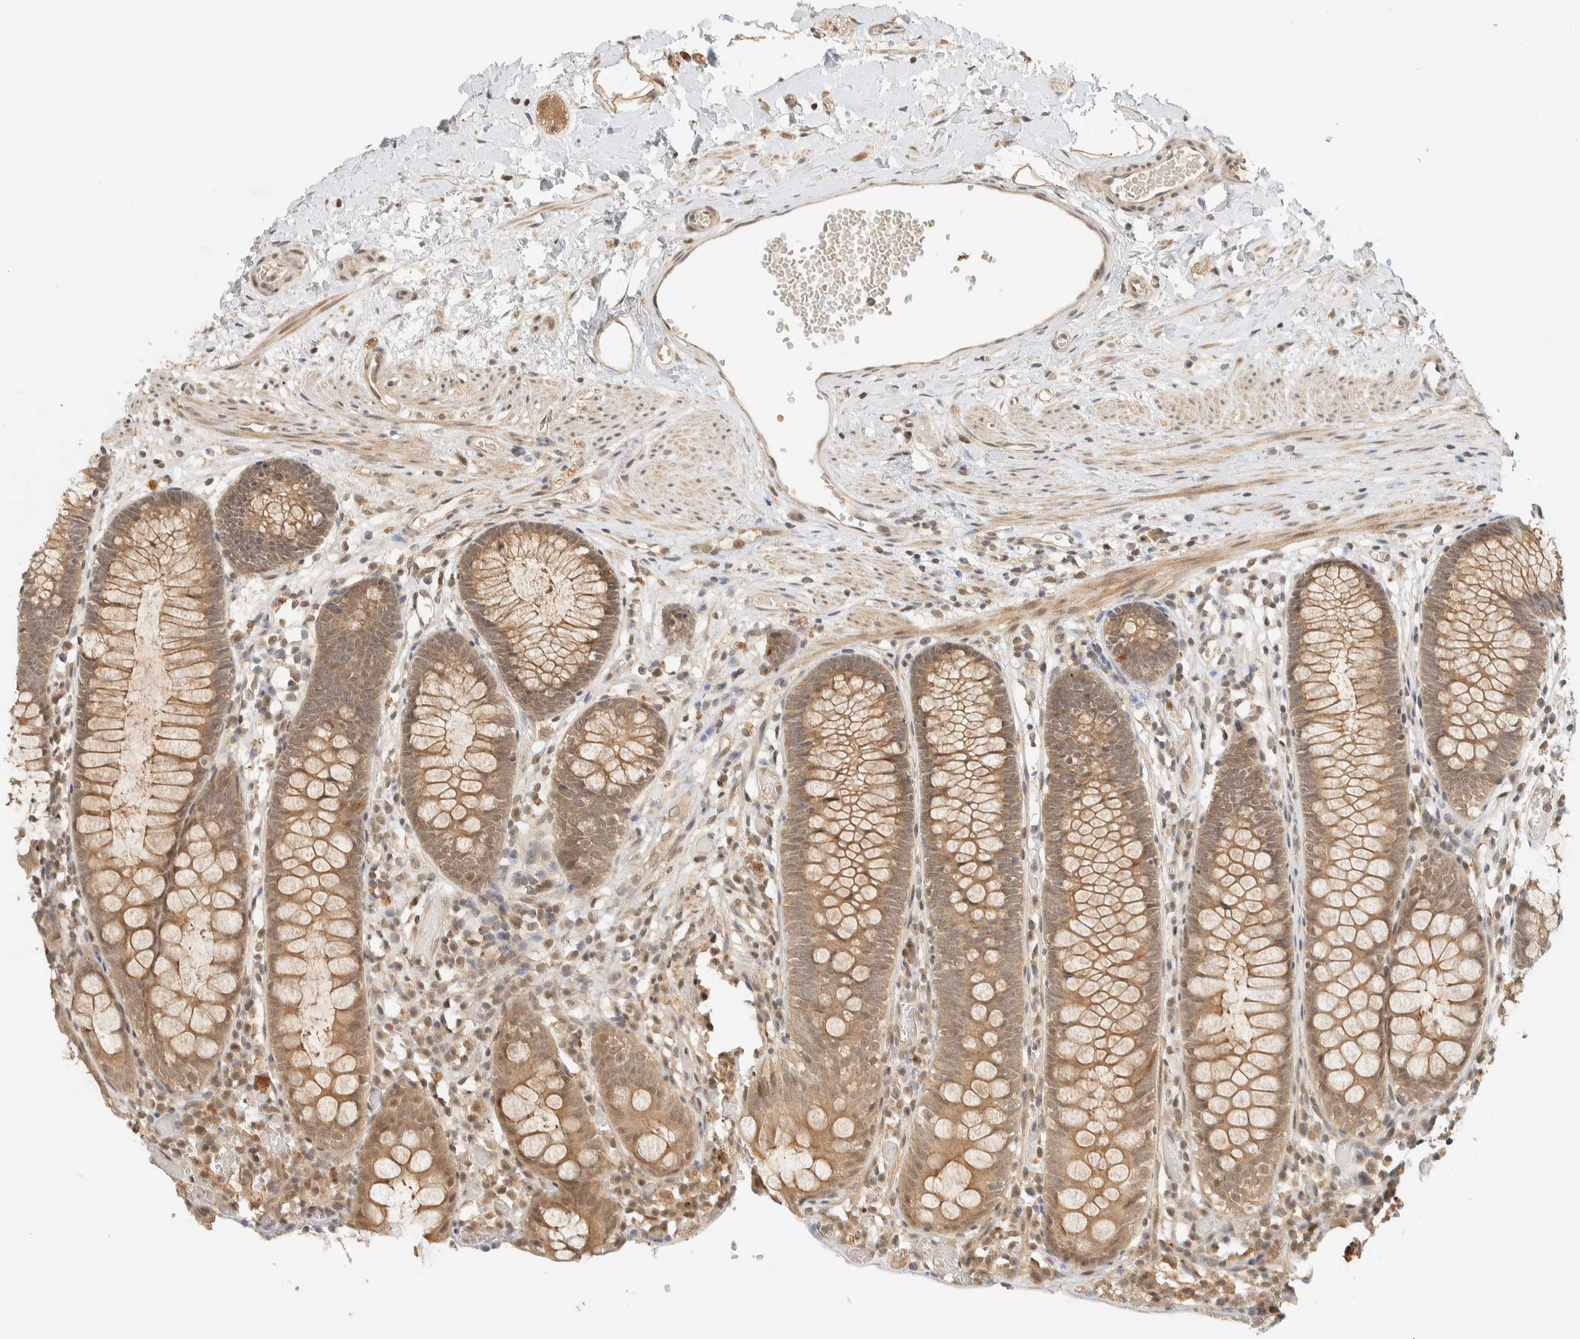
{"staining": {"intensity": "moderate", "quantity": ">75%", "location": "cytoplasmic/membranous"}, "tissue": "colon", "cell_type": "Endothelial cells", "image_type": "normal", "snomed": [{"axis": "morphology", "description": "Normal tissue, NOS"}, {"axis": "topography", "description": "Colon"}], "caption": "This histopathology image demonstrates IHC staining of normal colon, with medium moderate cytoplasmic/membranous expression in approximately >75% of endothelial cells.", "gene": "KIFAP3", "patient": {"sex": "male", "age": 14}}